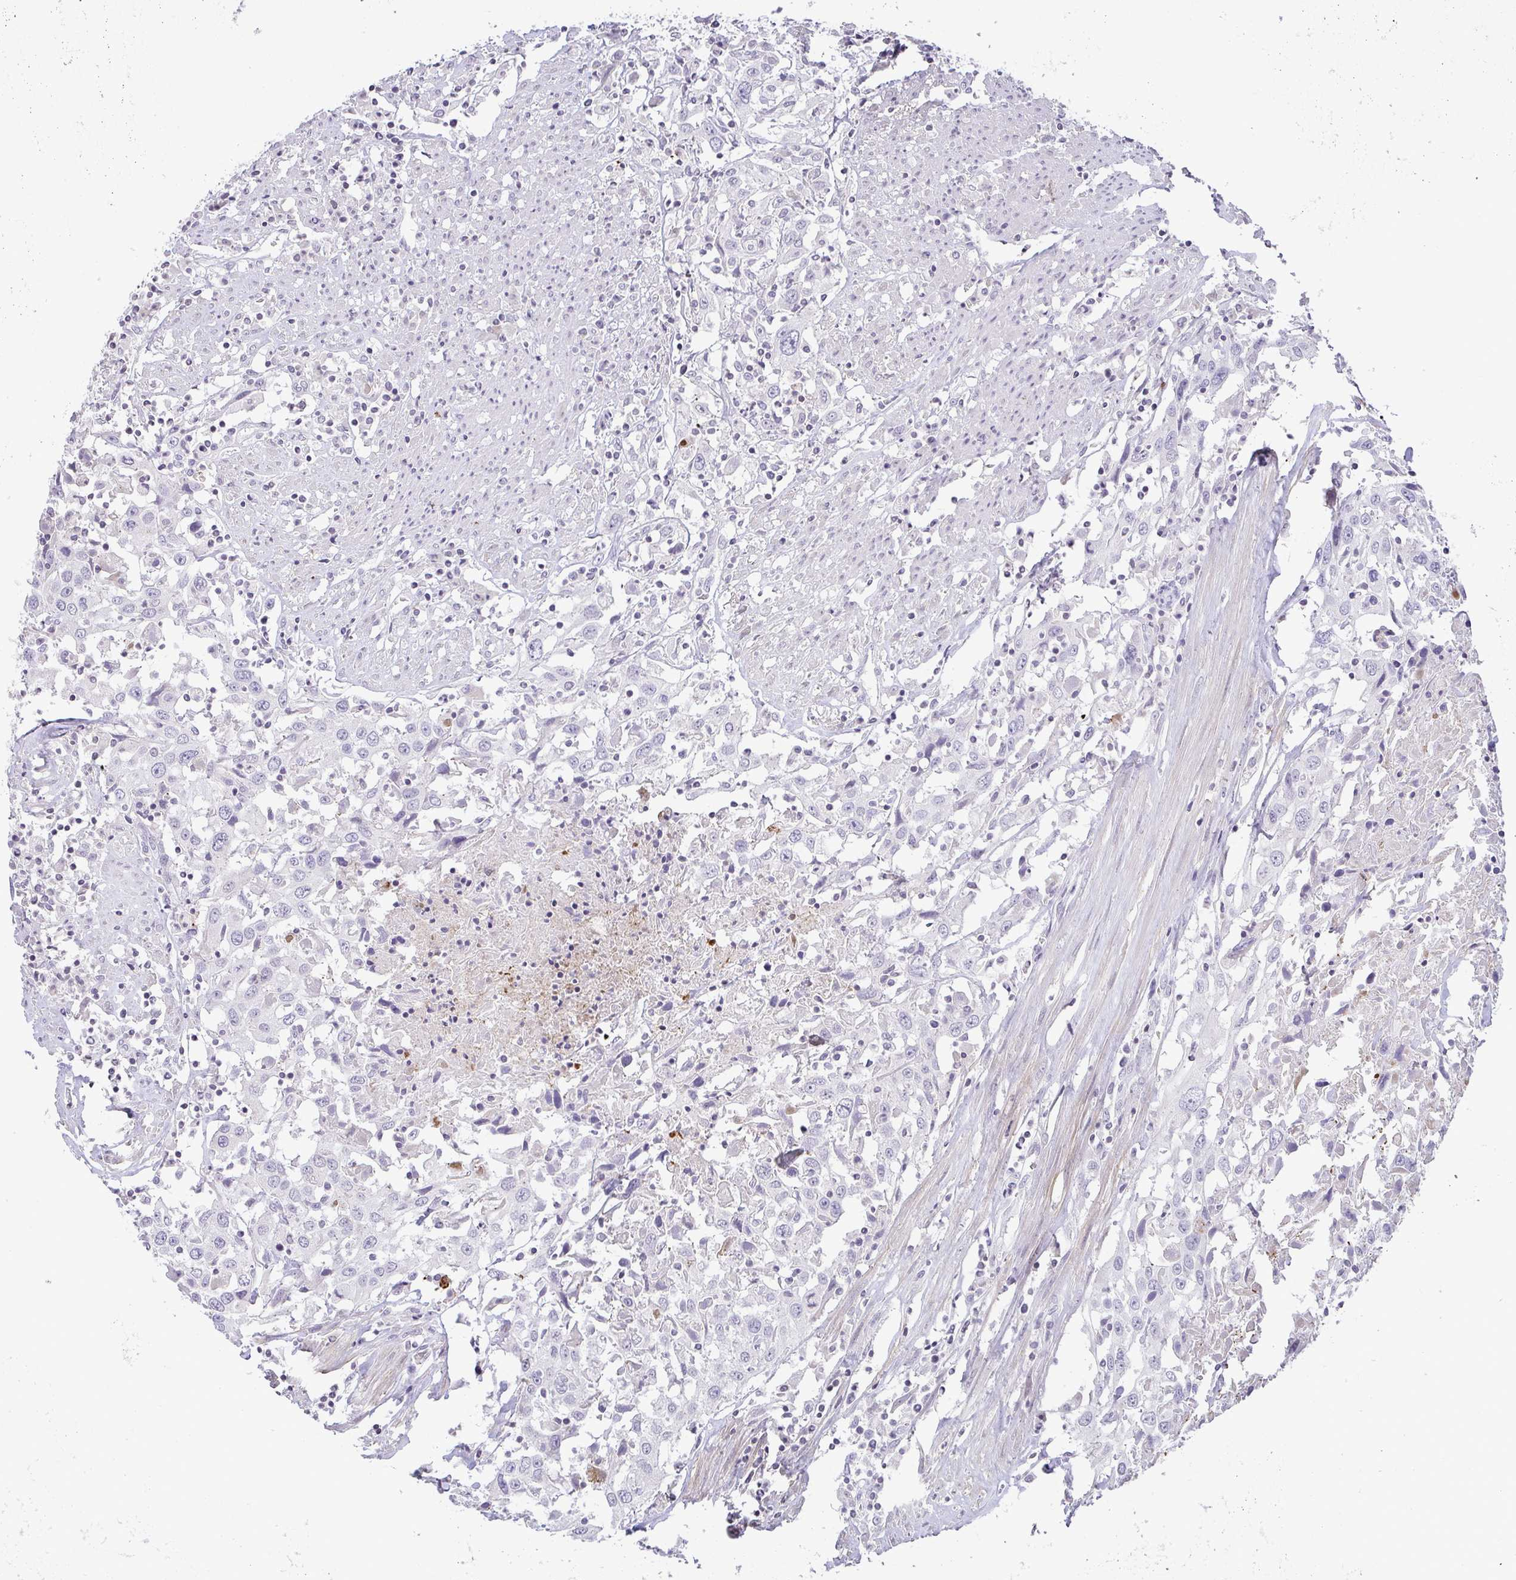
{"staining": {"intensity": "negative", "quantity": "none", "location": "none"}, "tissue": "urothelial cancer", "cell_type": "Tumor cells", "image_type": "cancer", "snomed": [{"axis": "morphology", "description": "Urothelial carcinoma, High grade"}, {"axis": "topography", "description": "Urinary bladder"}], "caption": "A micrograph of human high-grade urothelial carcinoma is negative for staining in tumor cells.", "gene": "CACNA1S", "patient": {"sex": "male", "age": 61}}